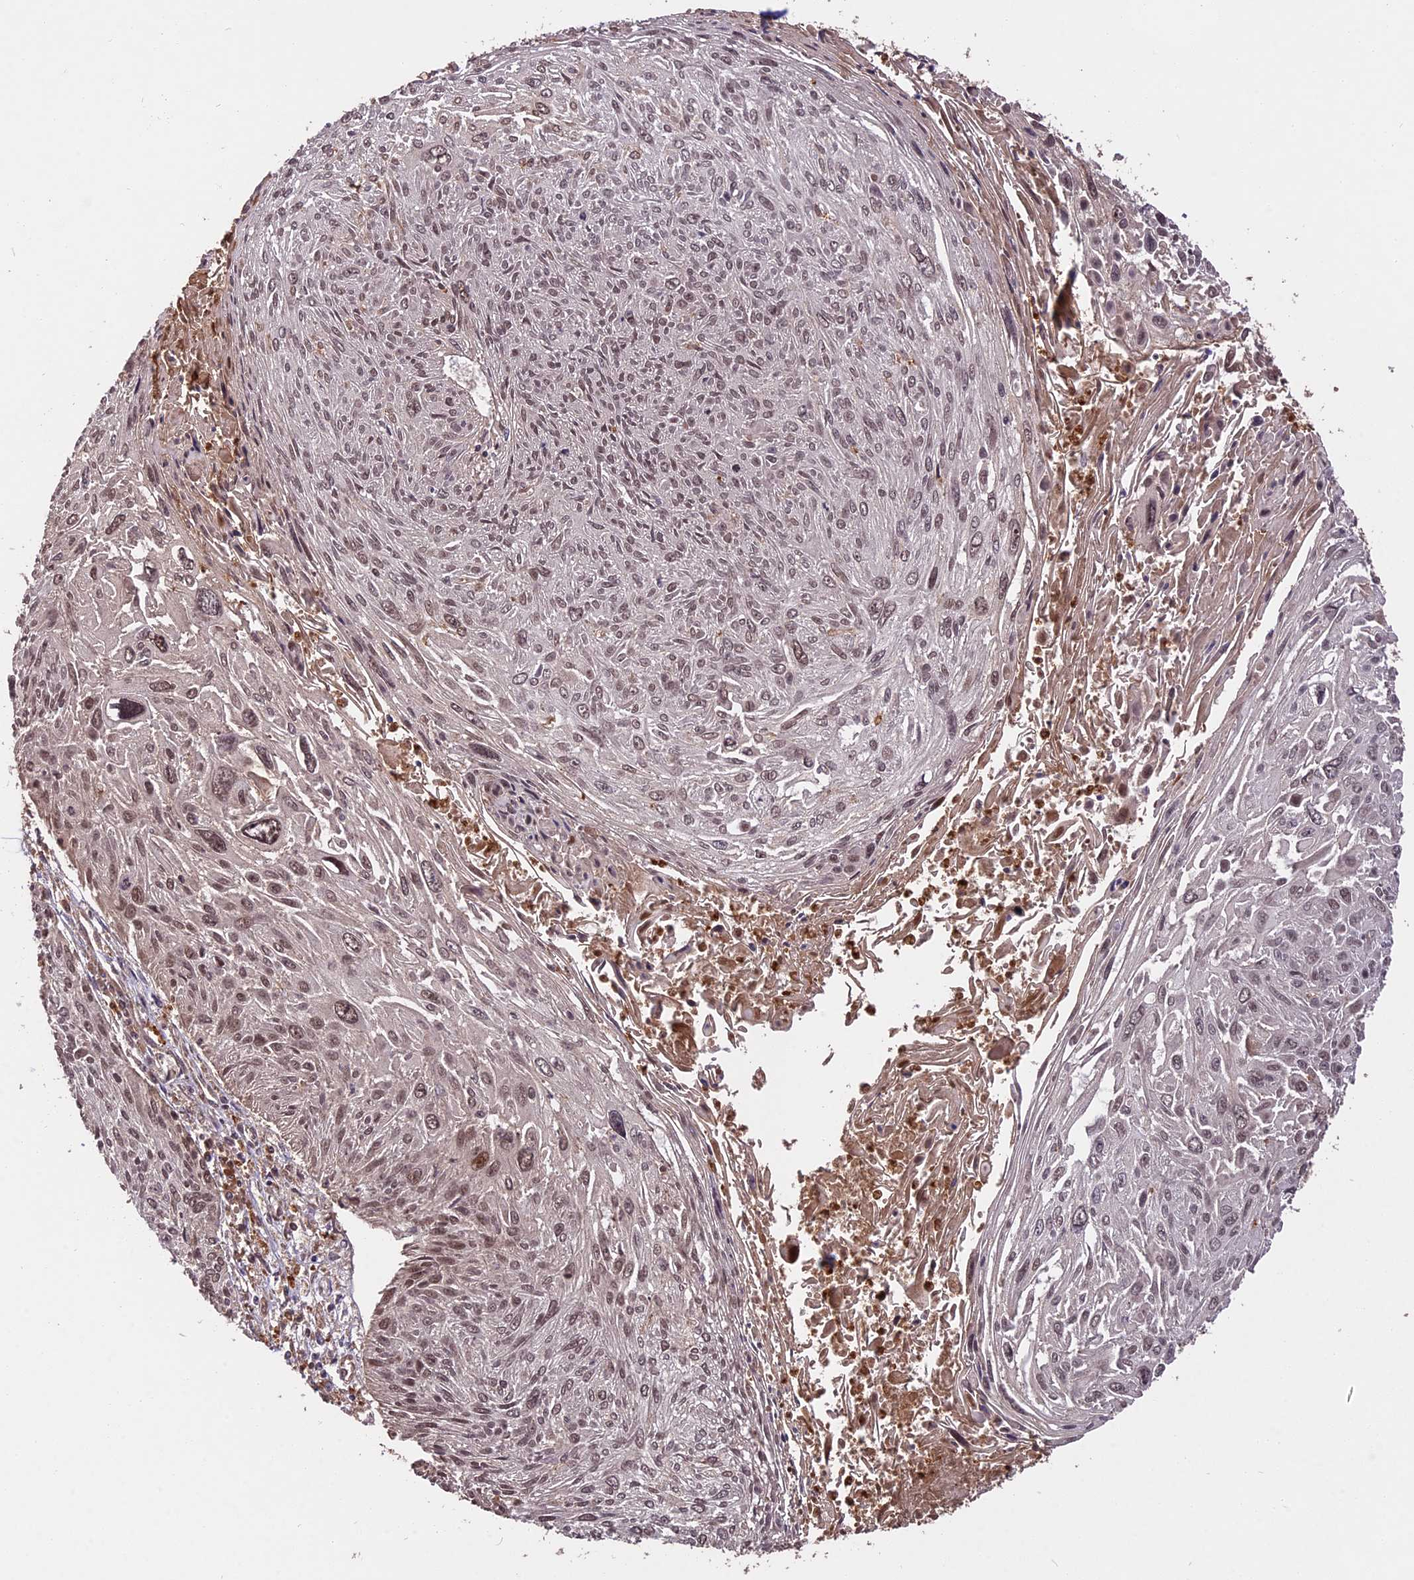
{"staining": {"intensity": "moderate", "quantity": "25%-75%", "location": "nuclear"}, "tissue": "cervical cancer", "cell_type": "Tumor cells", "image_type": "cancer", "snomed": [{"axis": "morphology", "description": "Squamous cell carcinoma, NOS"}, {"axis": "topography", "description": "Cervix"}], "caption": "This micrograph exhibits cervical squamous cell carcinoma stained with IHC to label a protein in brown. The nuclear of tumor cells show moderate positivity for the protein. Nuclei are counter-stained blue.", "gene": "ESCO1", "patient": {"sex": "female", "age": 51}}